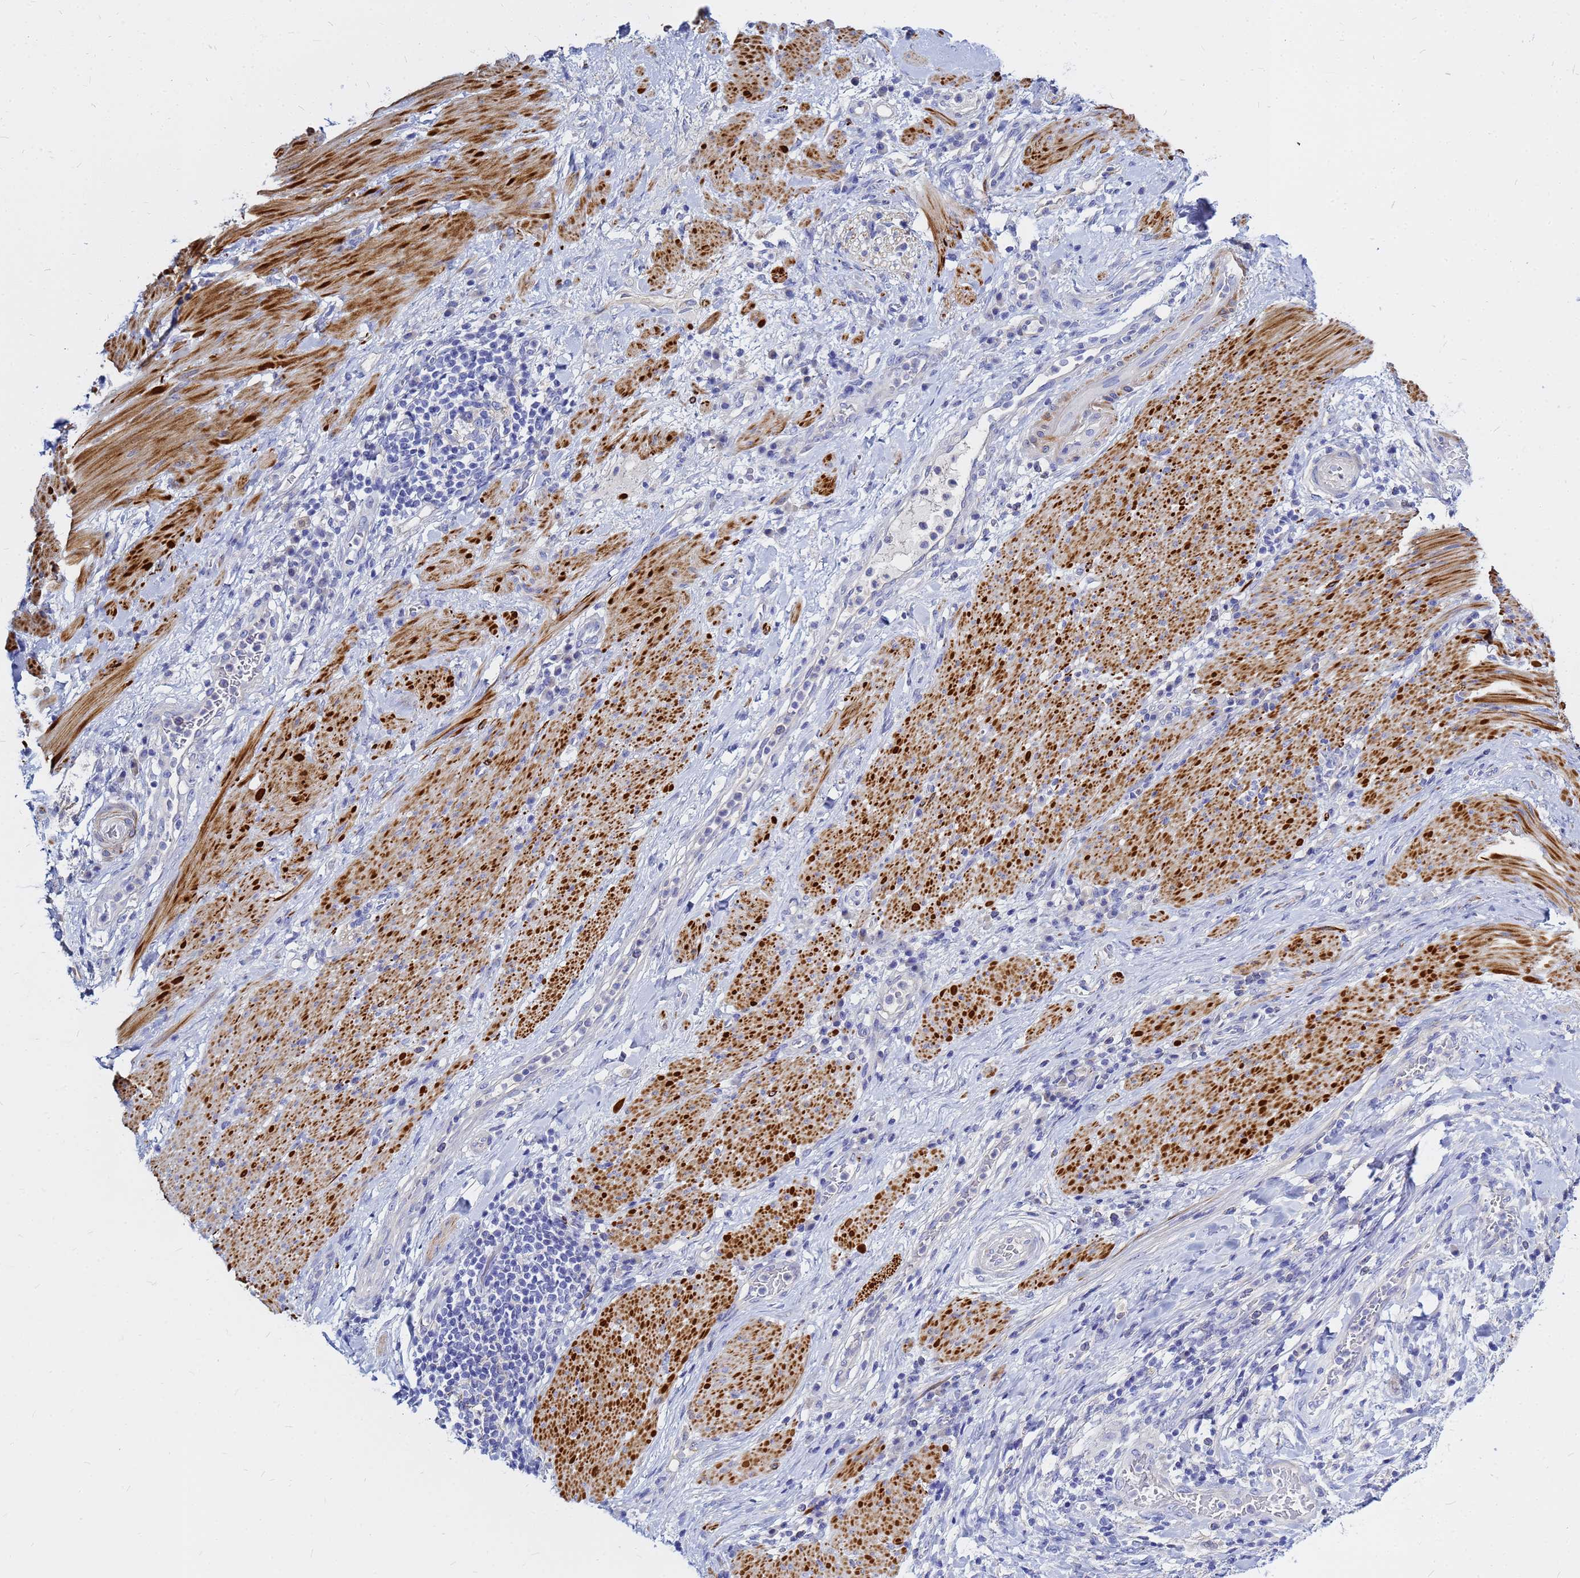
{"staining": {"intensity": "negative", "quantity": "none", "location": "none"}, "tissue": "stomach cancer", "cell_type": "Tumor cells", "image_type": "cancer", "snomed": [{"axis": "morphology", "description": "Normal tissue, NOS"}, {"axis": "morphology", "description": "Adenocarcinoma, NOS"}, {"axis": "topography", "description": "Stomach"}], "caption": "IHC image of stomach cancer stained for a protein (brown), which displays no staining in tumor cells.", "gene": "ZNF552", "patient": {"sex": "female", "age": 64}}